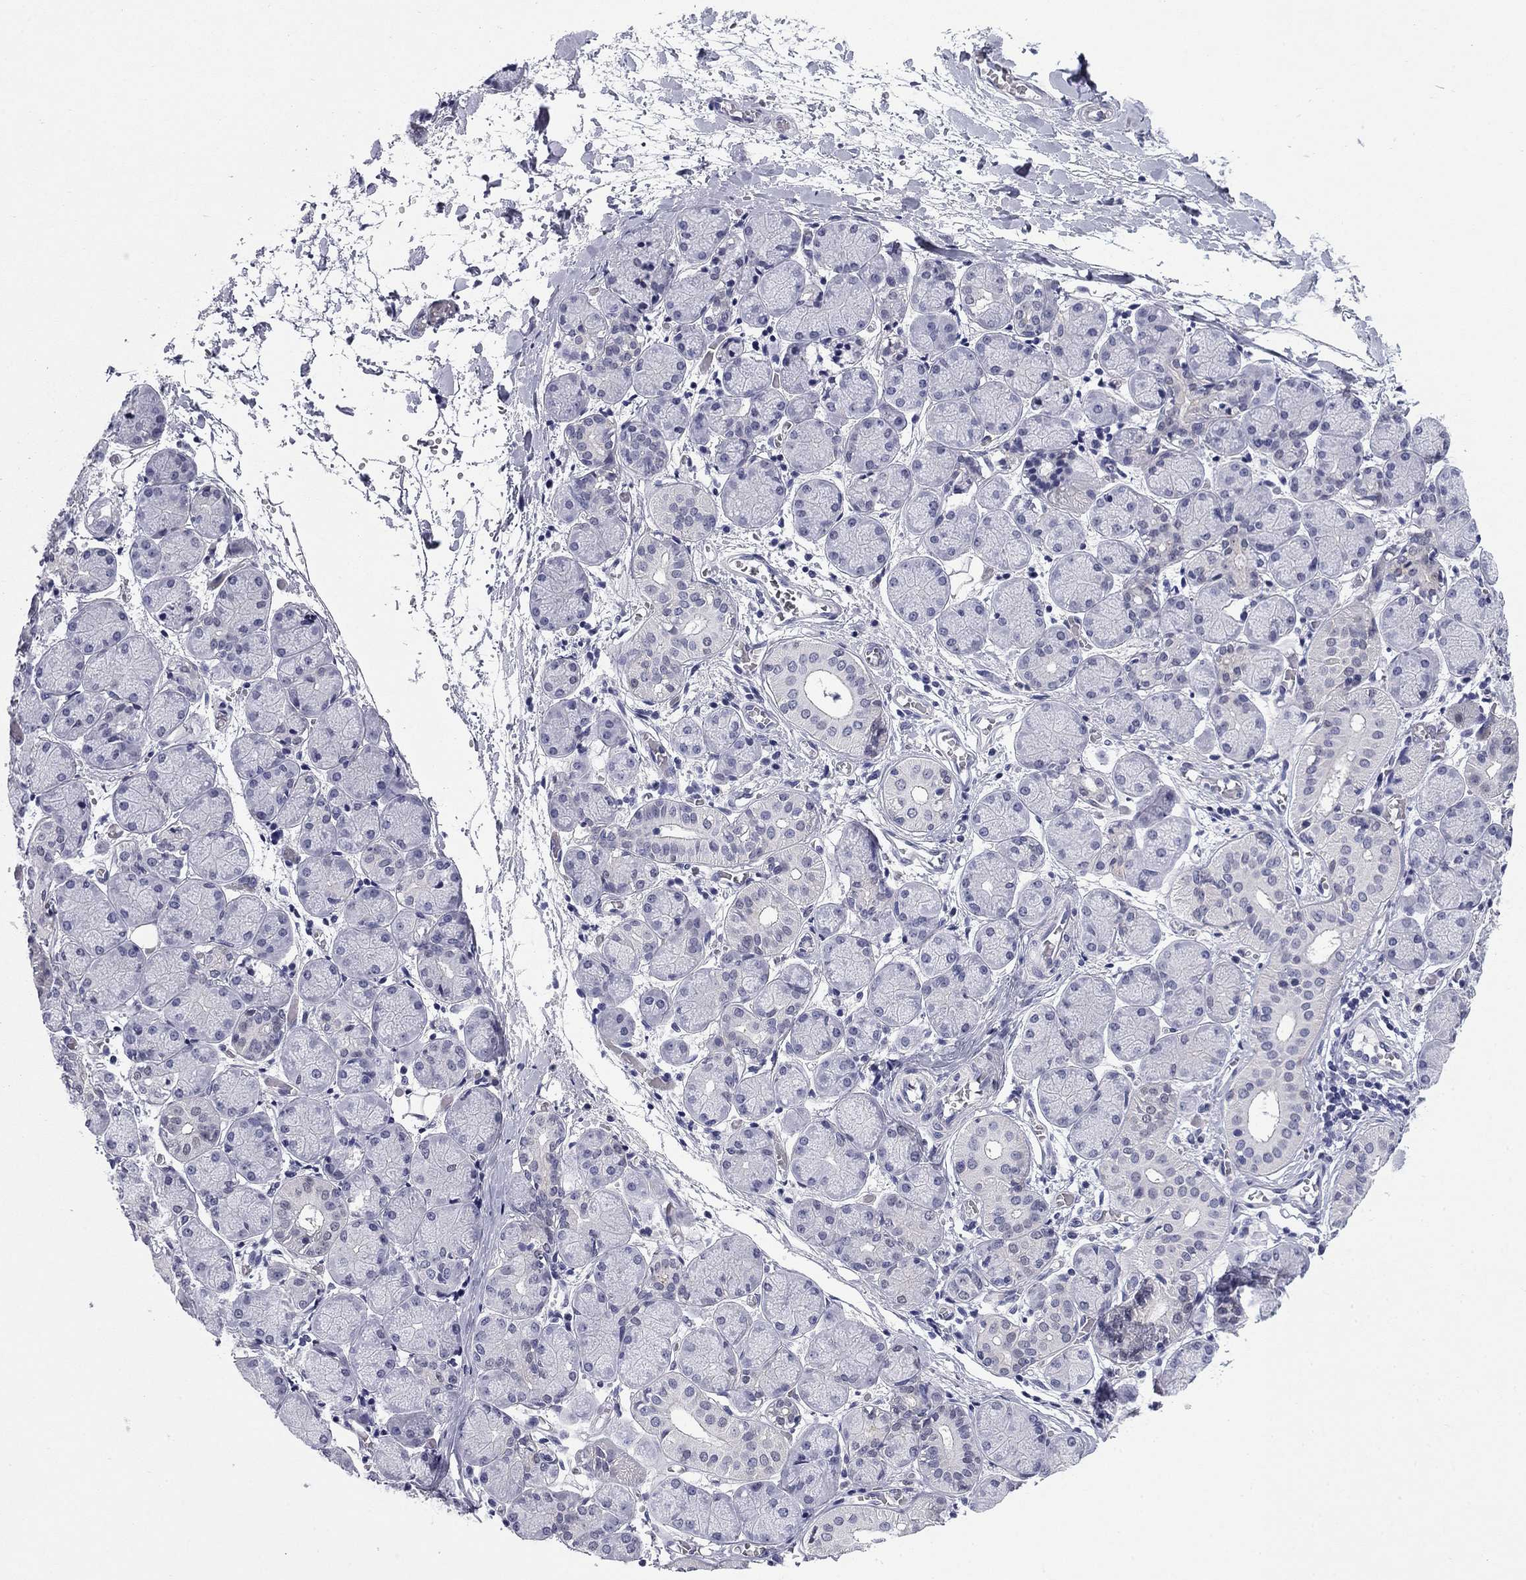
{"staining": {"intensity": "negative", "quantity": "none", "location": "none"}, "tissue": "salivary gland", "cell_type": "Glandular cells", "image_type": "normal", "snomed": [{"axis": "morphology", "description": "Normal tissue, NOS"}, {"axis": "topography", "description": "Salivary gland"}, {"axis": "topography", "description": "Peripheral nerve tissue"}], "caption": "Salivary gland was stained to show a protein in brown. There is no significant staining in glandular cells. (Stains: DAB immunohistochemistry (IHC) with hematoxylin counter stain, Microscopy: brightfield microscopy at high magnification).", "gene": "BCL2L14", "patient": {"sex": "female", "age": 24}}